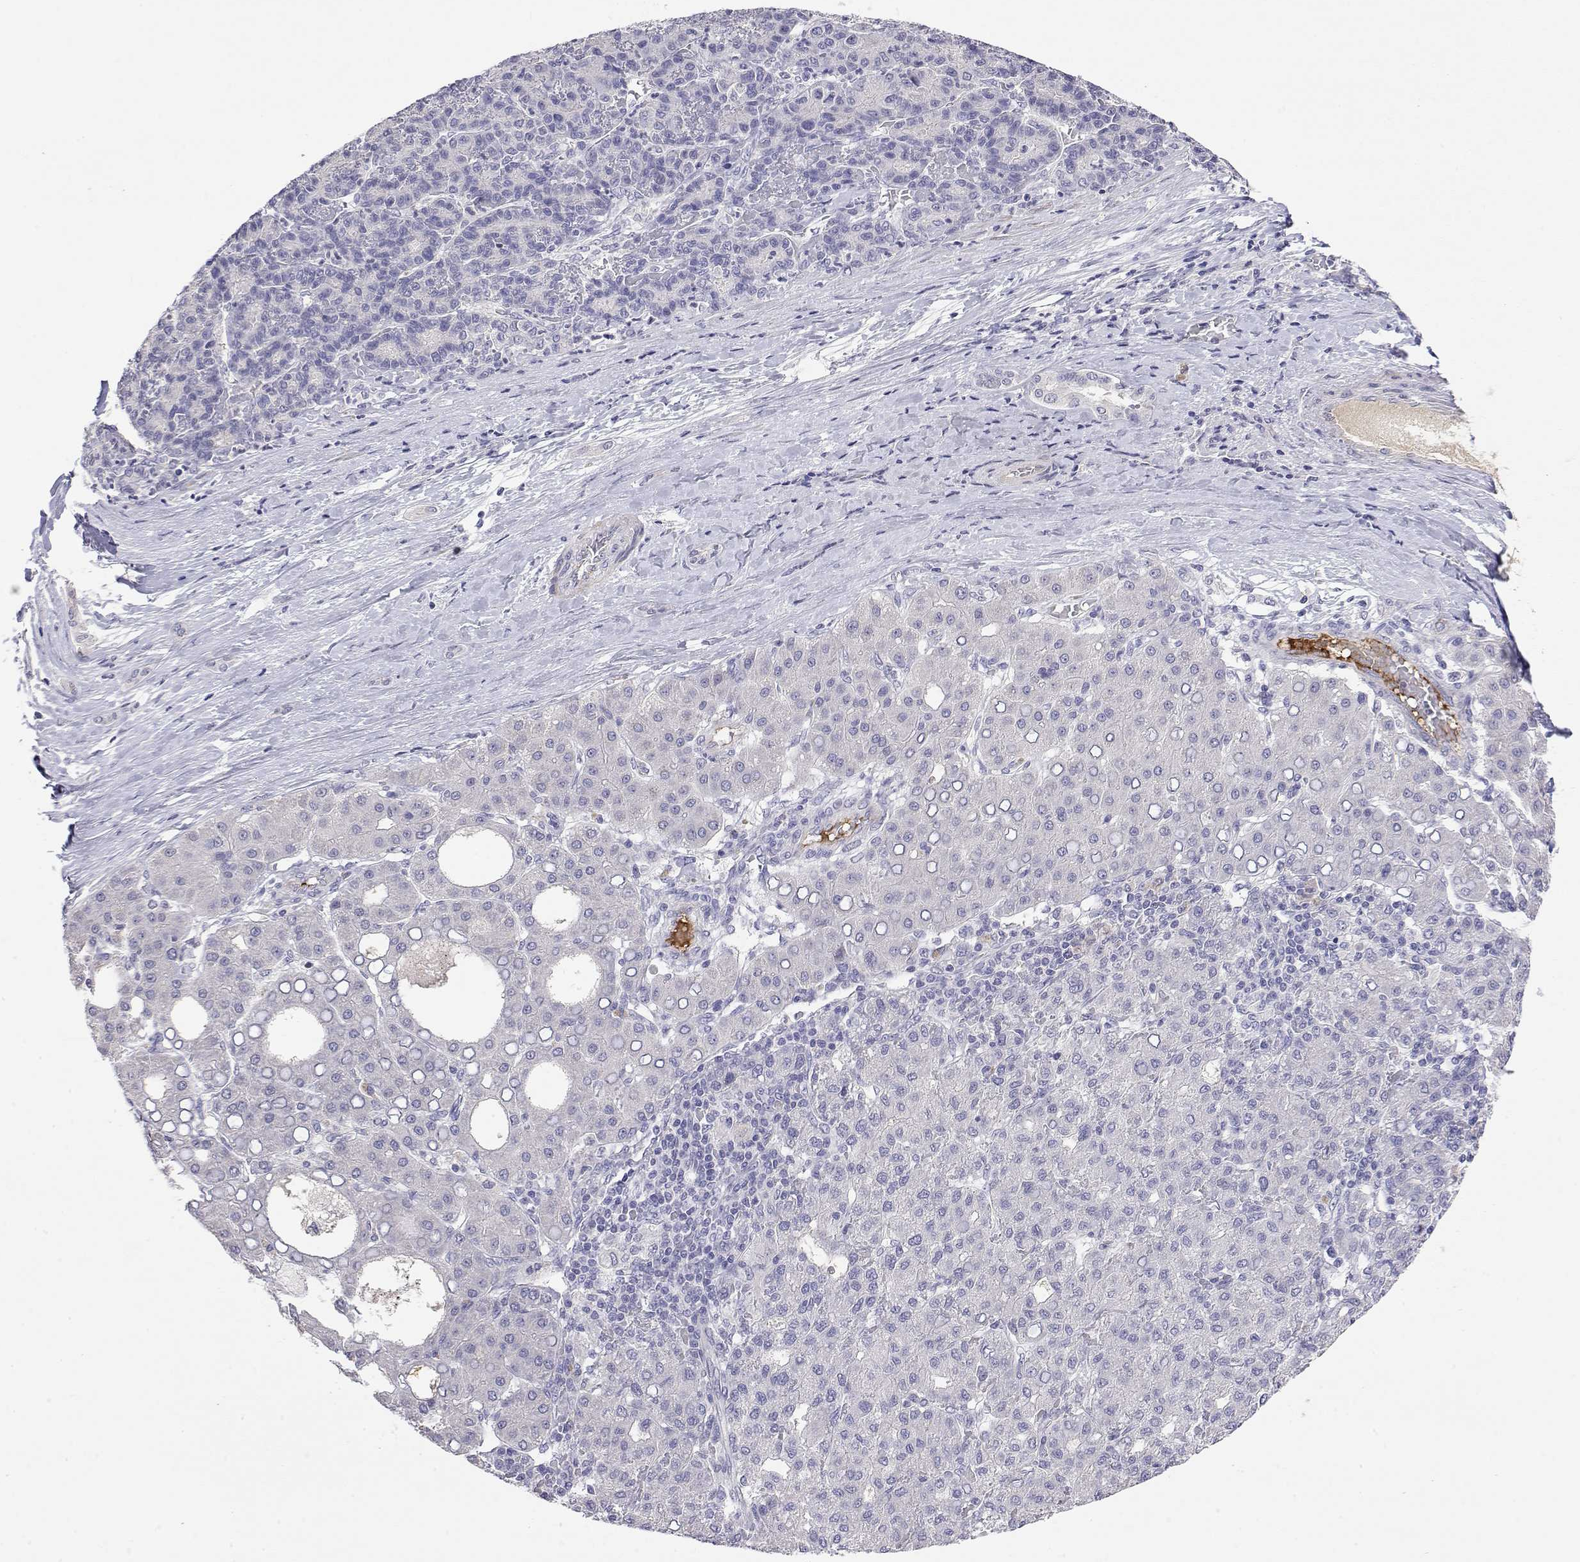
{"staining": {"intensity": "negative", "quantity": "none", "location": "none"}, "tissue": "liver cancer", "cell_type": "Tumor cells", "image_type": "cancer", "snomed": [{"axis": "morphology", "description": "Carcinoma, Hepatocellular, NOS"}, {"axis": "topography", "description": "Liver"}], "caption": "Immunohistochemical staining of human liver hepatocellular carcinoma reveals no significant staining in tumor cells.", "gene": "GGACT", "patient": {"sex": "male", "age": 65}}